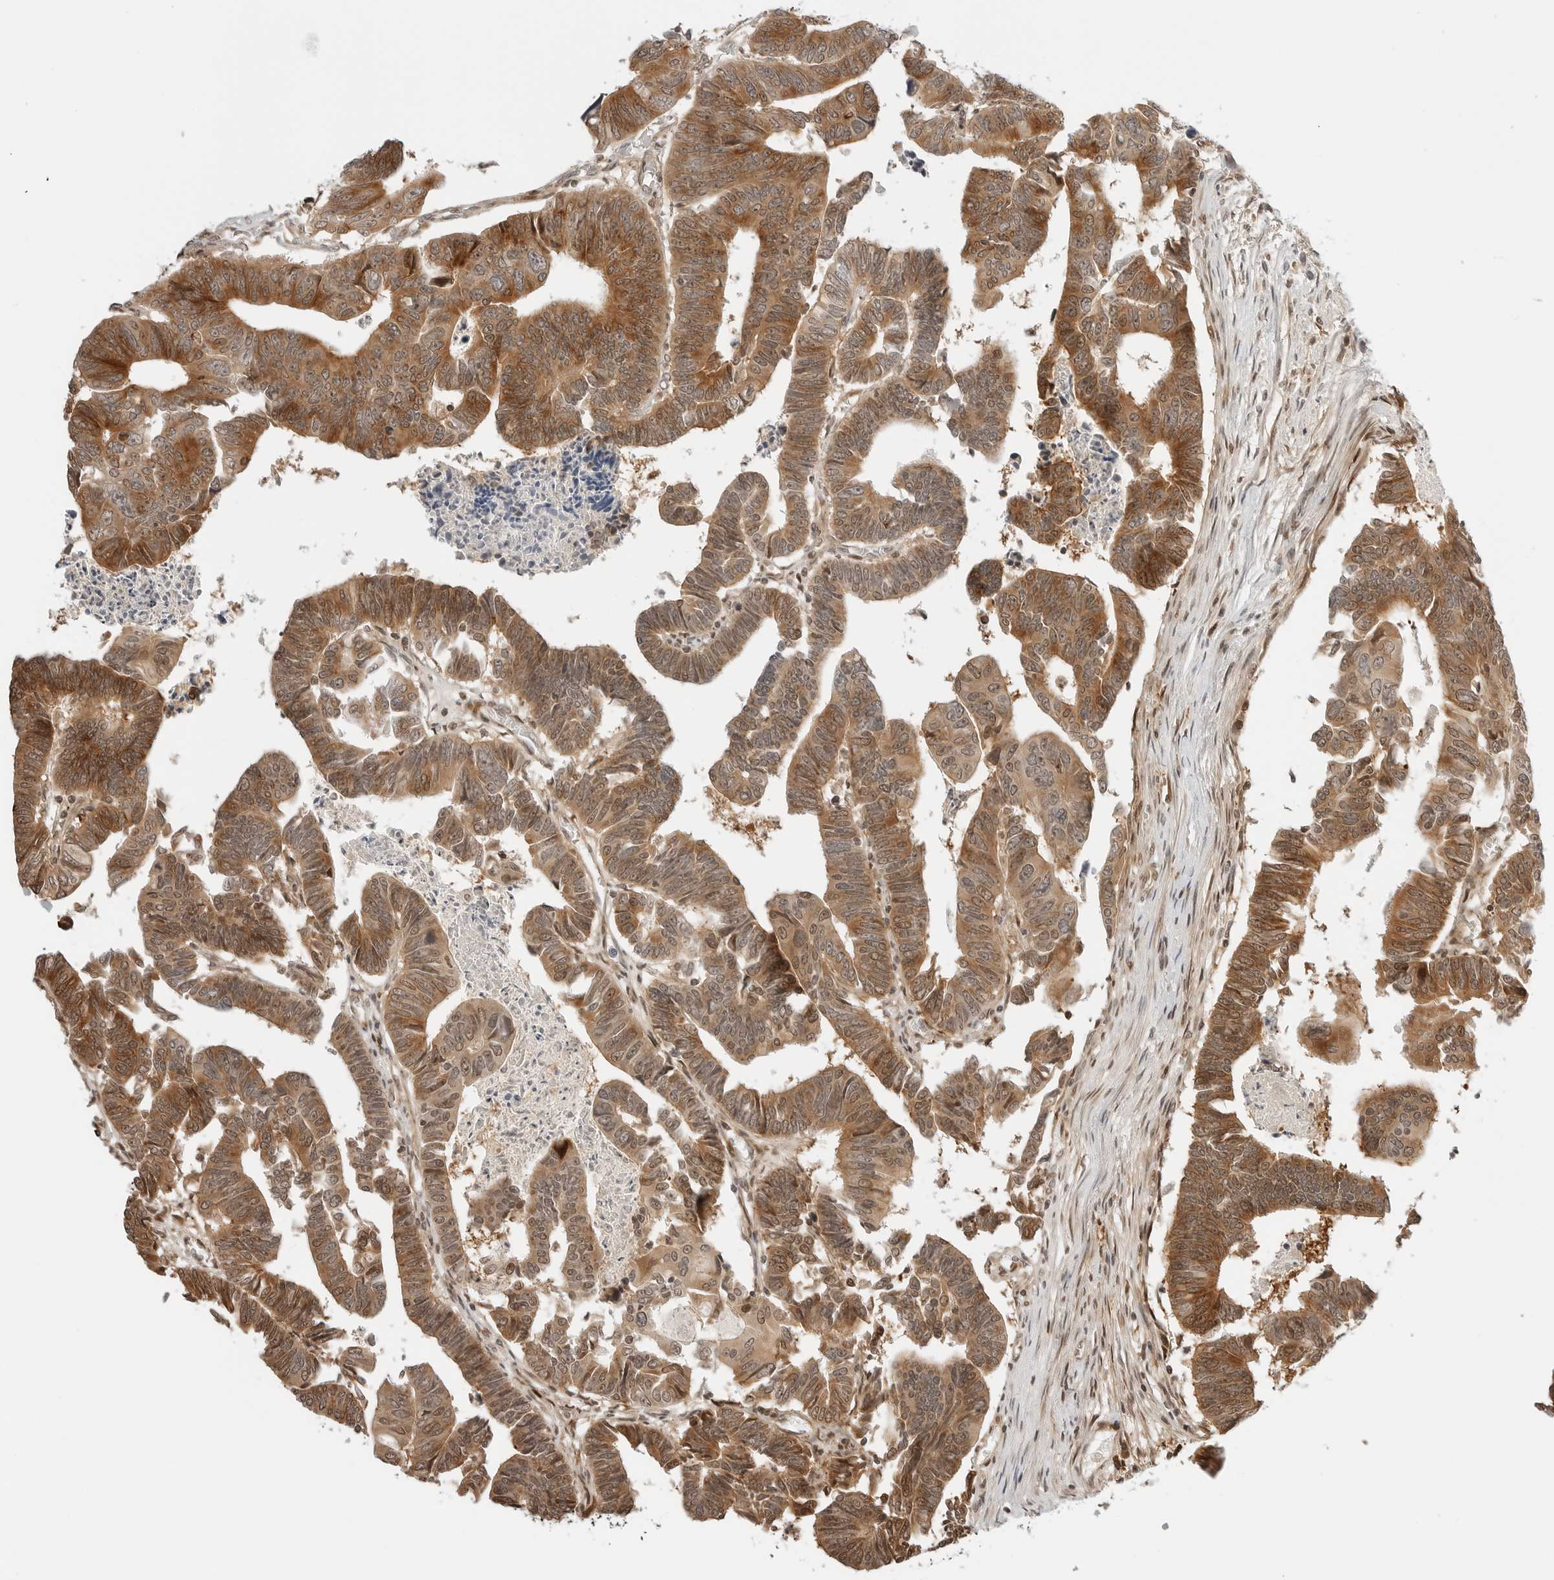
{"staining": {"intensity": "moderate", "quantity": ">75%", "location": "cytoplasmic/membranous,nuclear"}, "tissue": "colorectal cancer", "cell_type": "Tumor cells", "image_type": "cancer", "snomed": [{"axis": "morphology", "description": "Adenocarcinoma, NOS"}, {"axis": "topography", "description": "Rectum"}], "caption": "DAB immunohistochemical staining of human colorectal adenocarcinoma exhibits moderate cytoplasmic/membranous and nuclear protein positivity in about >75% of tumor cells. (Brightfield microscopy of DAB IHC at high magnification).", "gene": "GEM", "patient": {"sex": "female", "age": 65}}